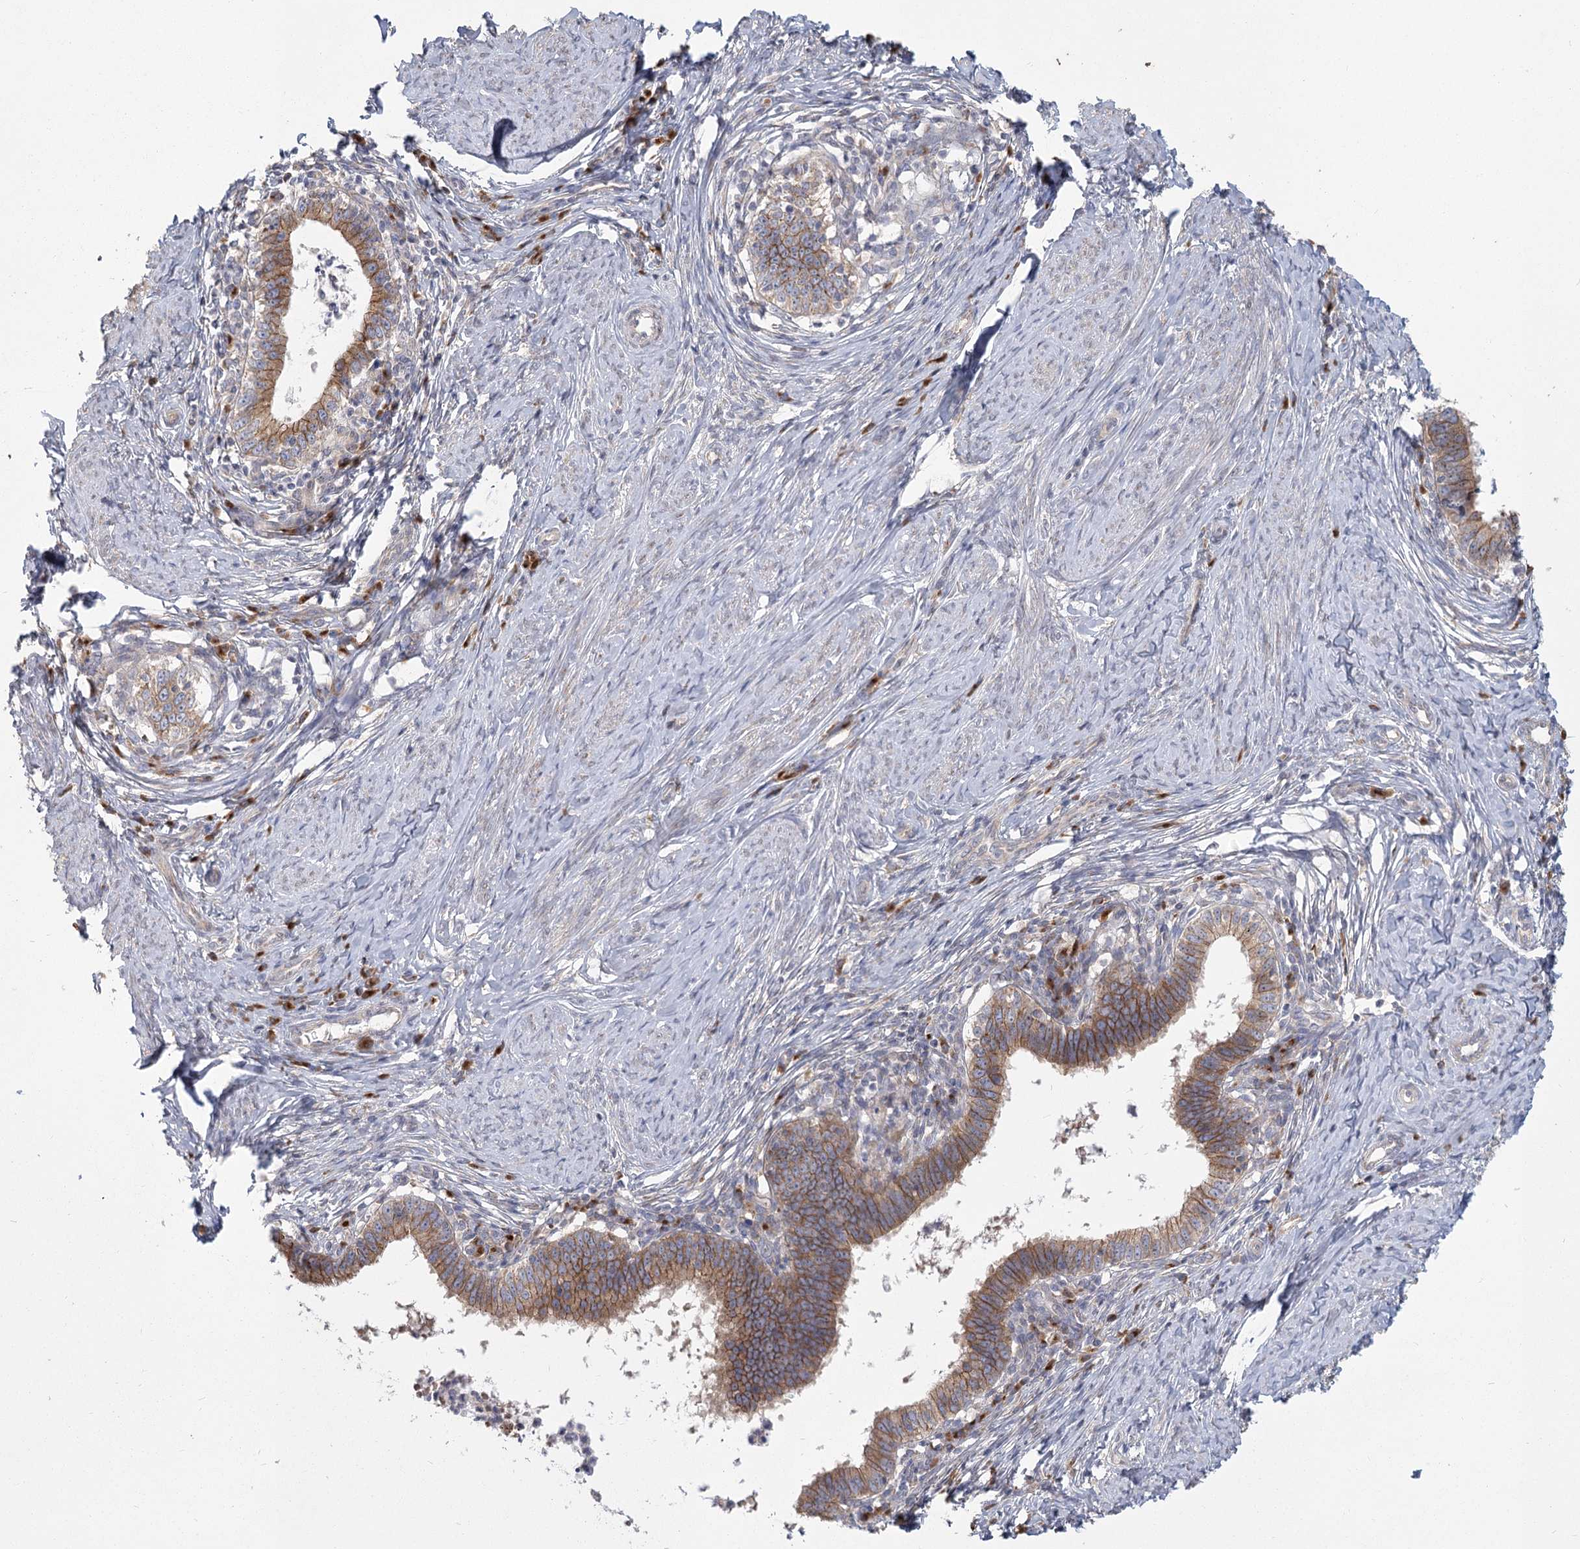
{"staining": {"intensity": "moderate", "quantity": ">75%", "location": "cytoplasmic/membranous"}, "tissue": "cervical cancer", "cell_type": "Tumor cells", "image_type": "cancer", "snomed": [{"axis": "morphology", "description": "Adenocarcinoma, NOS"}, {"axis": "topography", "description": "Cervix"}], "caption": "A histopathology image showing moderate cytoplasmic/membranous positivity in approximately >75% of tumor cells in cervical cancer (adenocarcinoma), as visualized by brown immunohistochemical staining.", "gene": "CNTLN", "patient": {"sex": "female", "age": 36}}